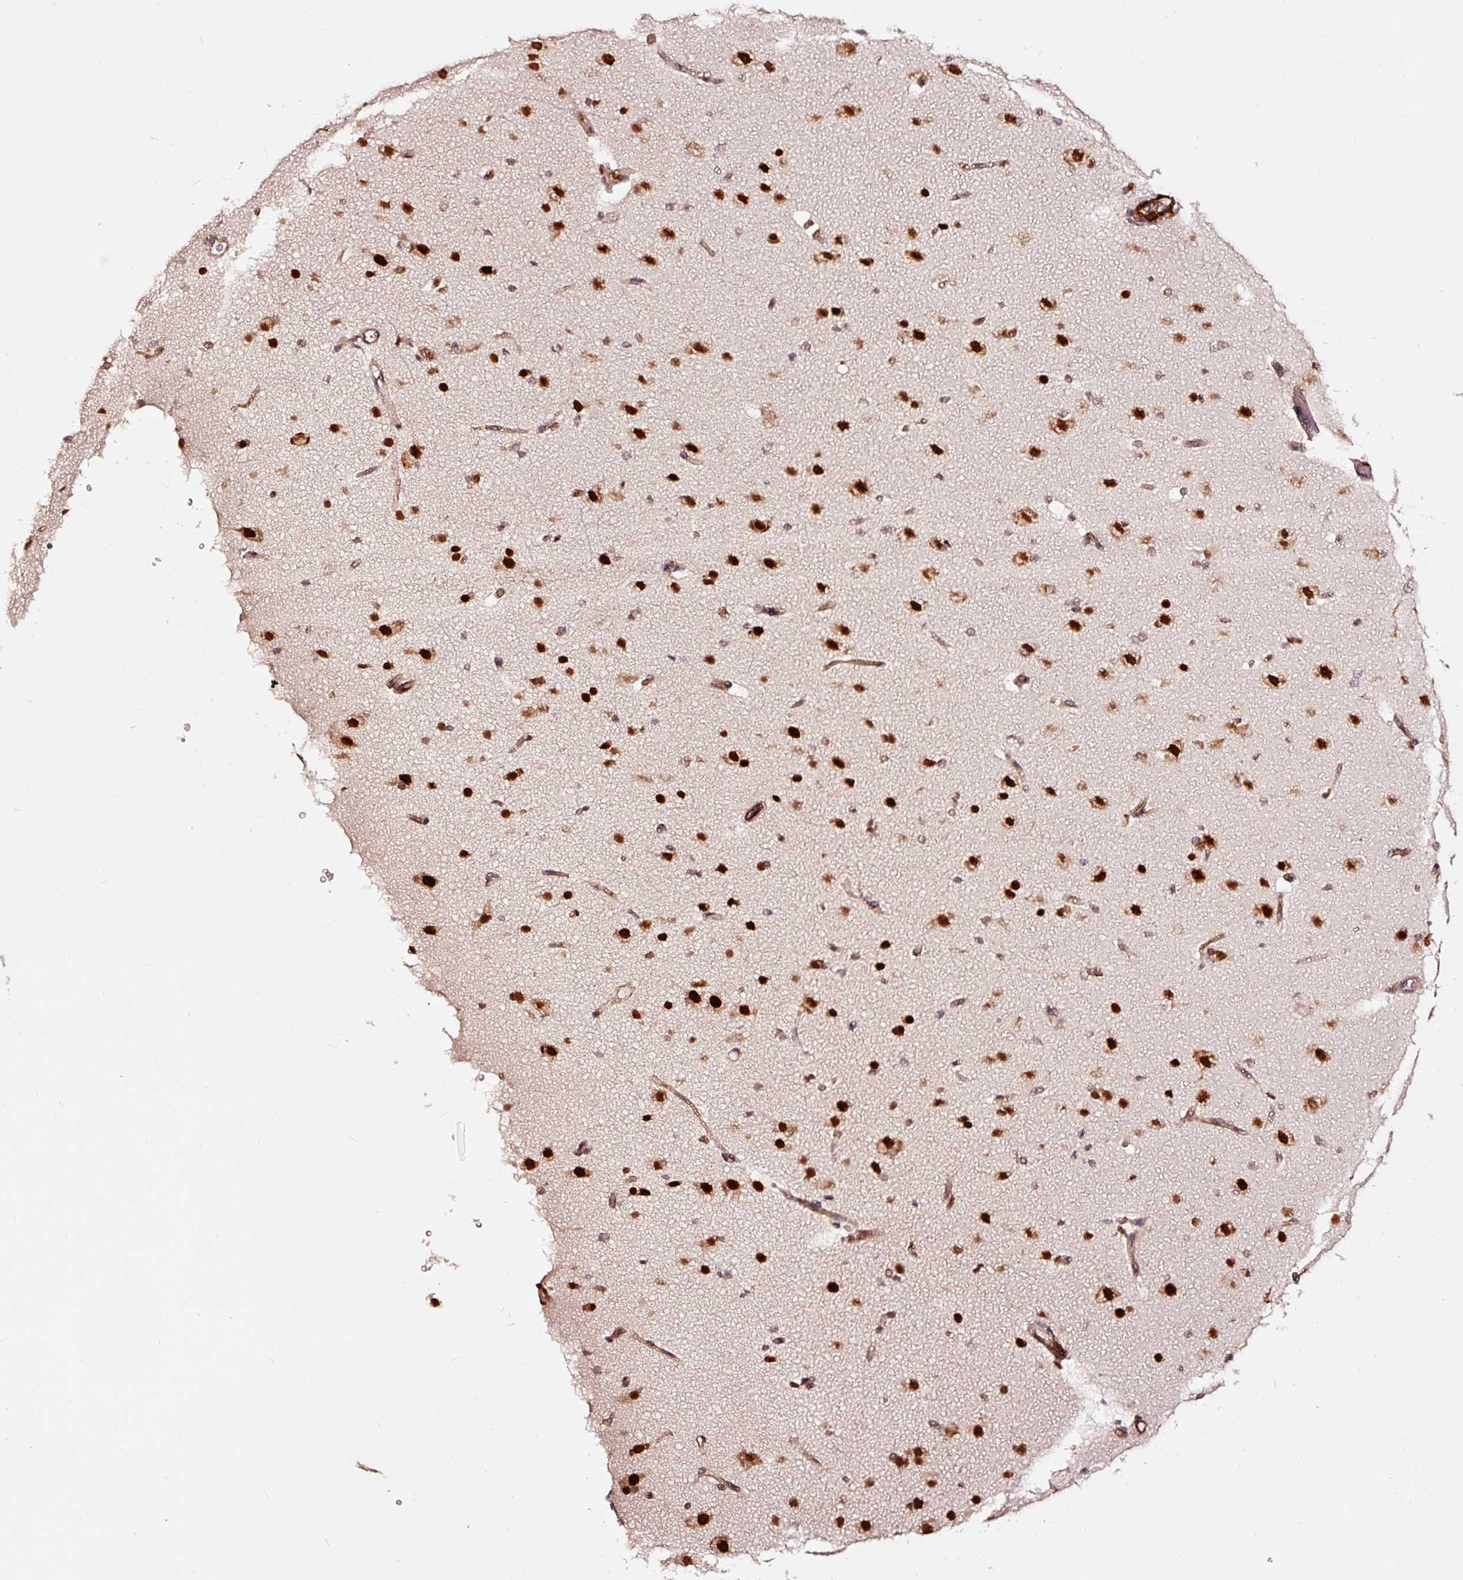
{"staining": {"intensity": "strong", "quantity": ">75%", "location": "cytoplasmic/membranous"}, "tissue": "cerebral cortex", "cell_type": "Endothelial cells", "image_type": "normal", "snomed": [{"axis": "morphology", "description": "Normal tissue, NOS"}, {"axis": "morphology", "description": "Inflammation, NOS"}, {"axis": "topography", "description": "Cerebral cortex"}], "caption": "A high amount of strong cytoplasmic/membranous expression is appreciated in approximately >75% of endothelial cells in benign cerebral cortex. (brown staining indicates protein expression, while blue staining denotes nuclei).", "gene": "TPM1", "patient": {"sex": "male", "age": 6}}